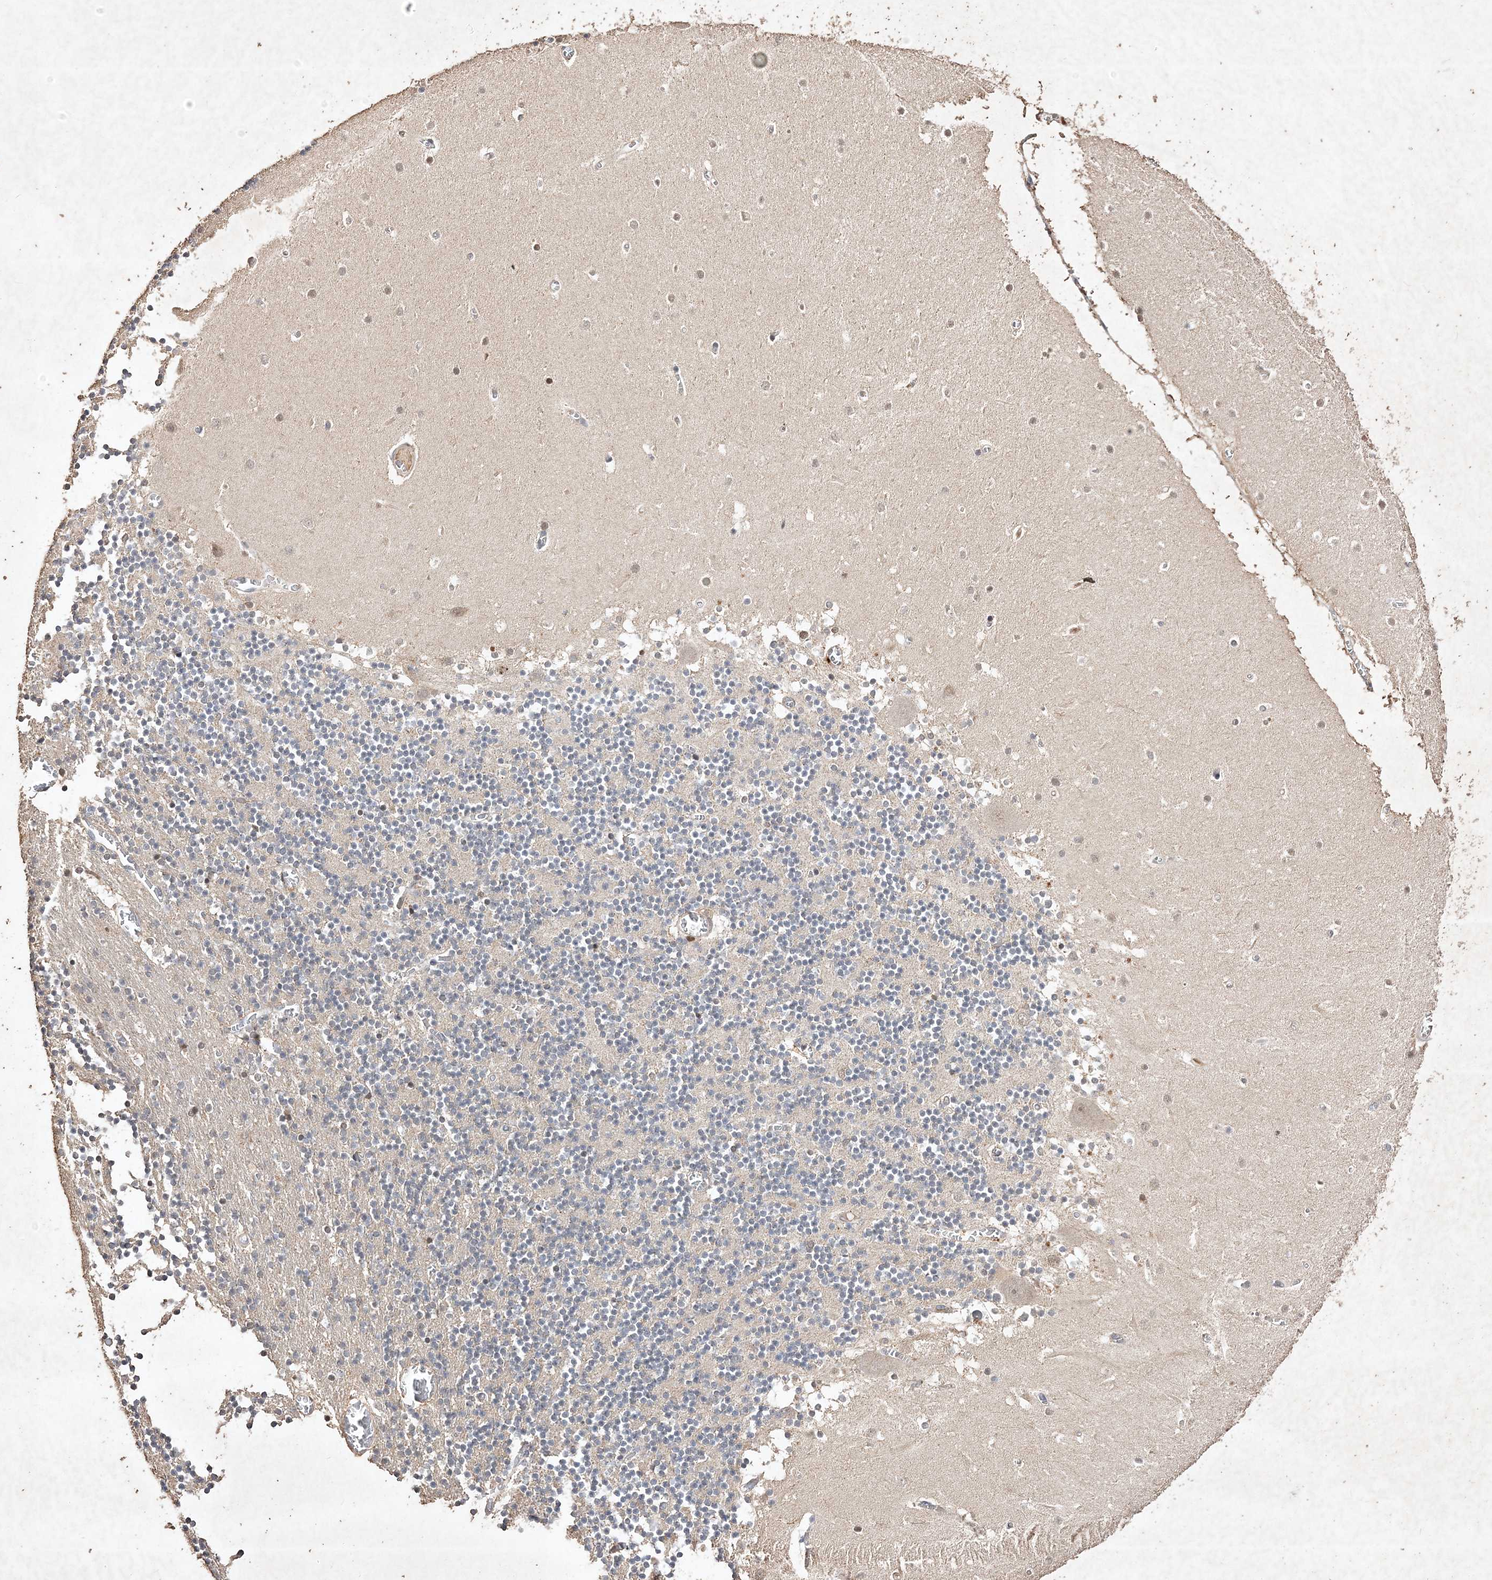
{"staining": {"intensity": "negative", "quantity": "none", "location": "none"}, "tissue": "cerebellum", "cell_type": "Cells in granular layer", "image_type": "normal", "snomed": [{"axis": "morphology", "description": "Normal tissue, NOS"}, {"axis": "topography", "description": "Cerebellum"}], "caption": "The micrograph shows no significant staining in cells in granular layer of cerebellum. The staining is performed using DAB (3,3'-diaminobenzidine) brown chromogen with nuclei counter-stained in using hematoxylin.", "gene": "C3orf38", "patient": {"sex": "female", "age": 28}}